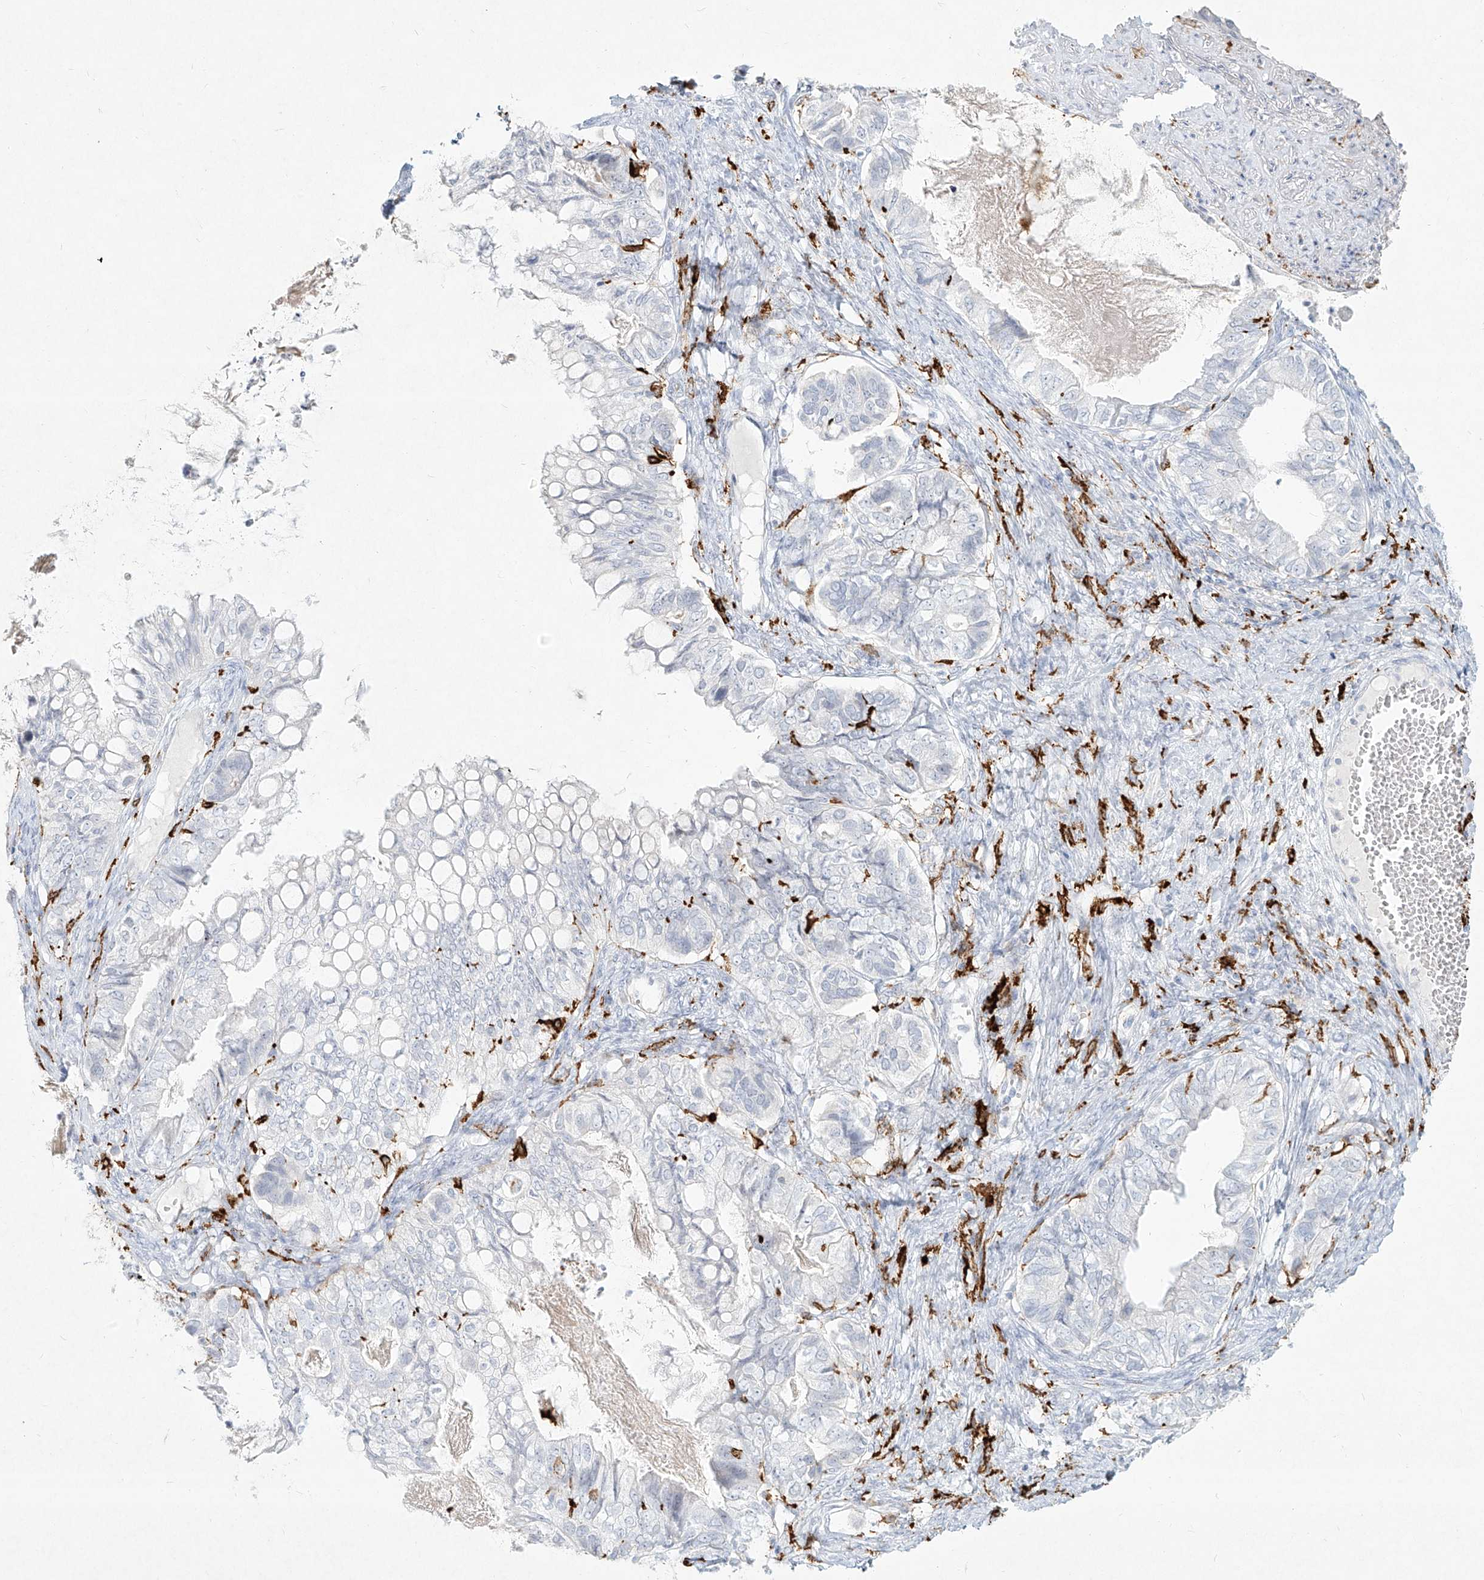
{"staining": {"intensity": "negative", "quantity": "none", "location": "none"}, "tissue": "ovarian cancer", "cell_type": "Tumor cells", "image_type": "cancer", "snomed": [{"axis": "morphology", "description": "Cystadenocarcinoma, mucinous, NOS"}, {"axis": "topography", "description": "Ovary"}], "caption": "Immunohistochemistry histopathology image of neoplastic tissue: human ovarian mucinous cystadenocarcinoma stained with DAB (3,3'-diaminobenzidine) exhibits no significant protein expression in tumor cells. (Brightfield microscopy of DAB (3,3'-diaminobenzidine) immunohistochemistry (IHC) at high magnification).", "gene": "CD209", "patient": {"sex": "female", "age": 80}}